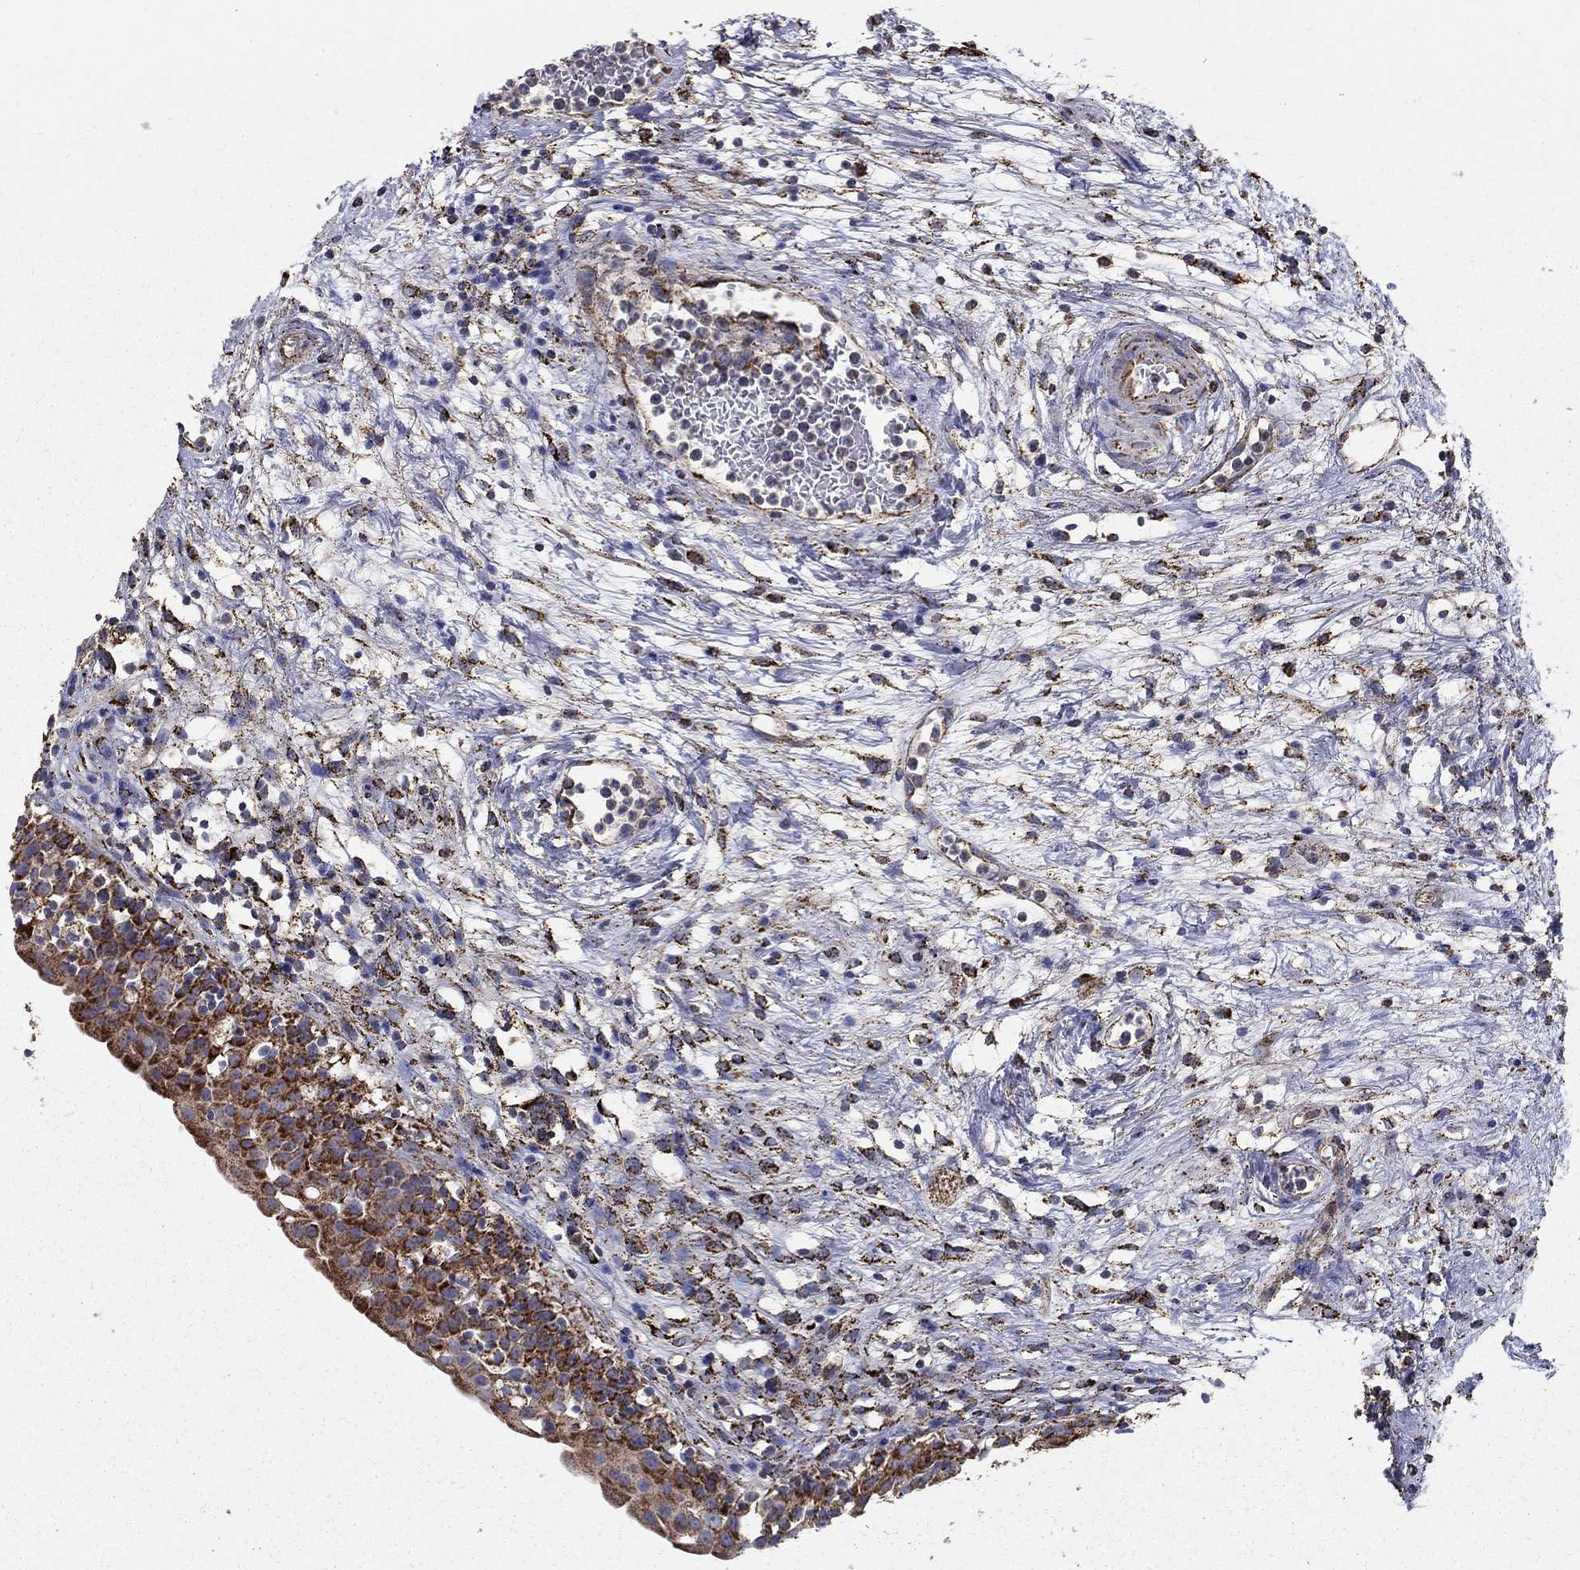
{"staining": {"intensity": "strong", "quantity": ">75%", "location": "cytoplasmic/membranous"}, "tissue": "urinary bladder", "cell_type": "Urothelial cells", "image_type": "normal", "snomed": [{"axis": "morphology", "description": "Normal tissue, NOS"}, {"axis": "topography", "description": "Urinary bladder"}], "caption": "DAB immunohistochemical staining of unremarkable human urinary bladder exhibits strong cytoplasmic/membranous protein expression in about >75% of urothelial cells.", "gene": "GCSH", "patient": {"sex": "male", "age": 76}}